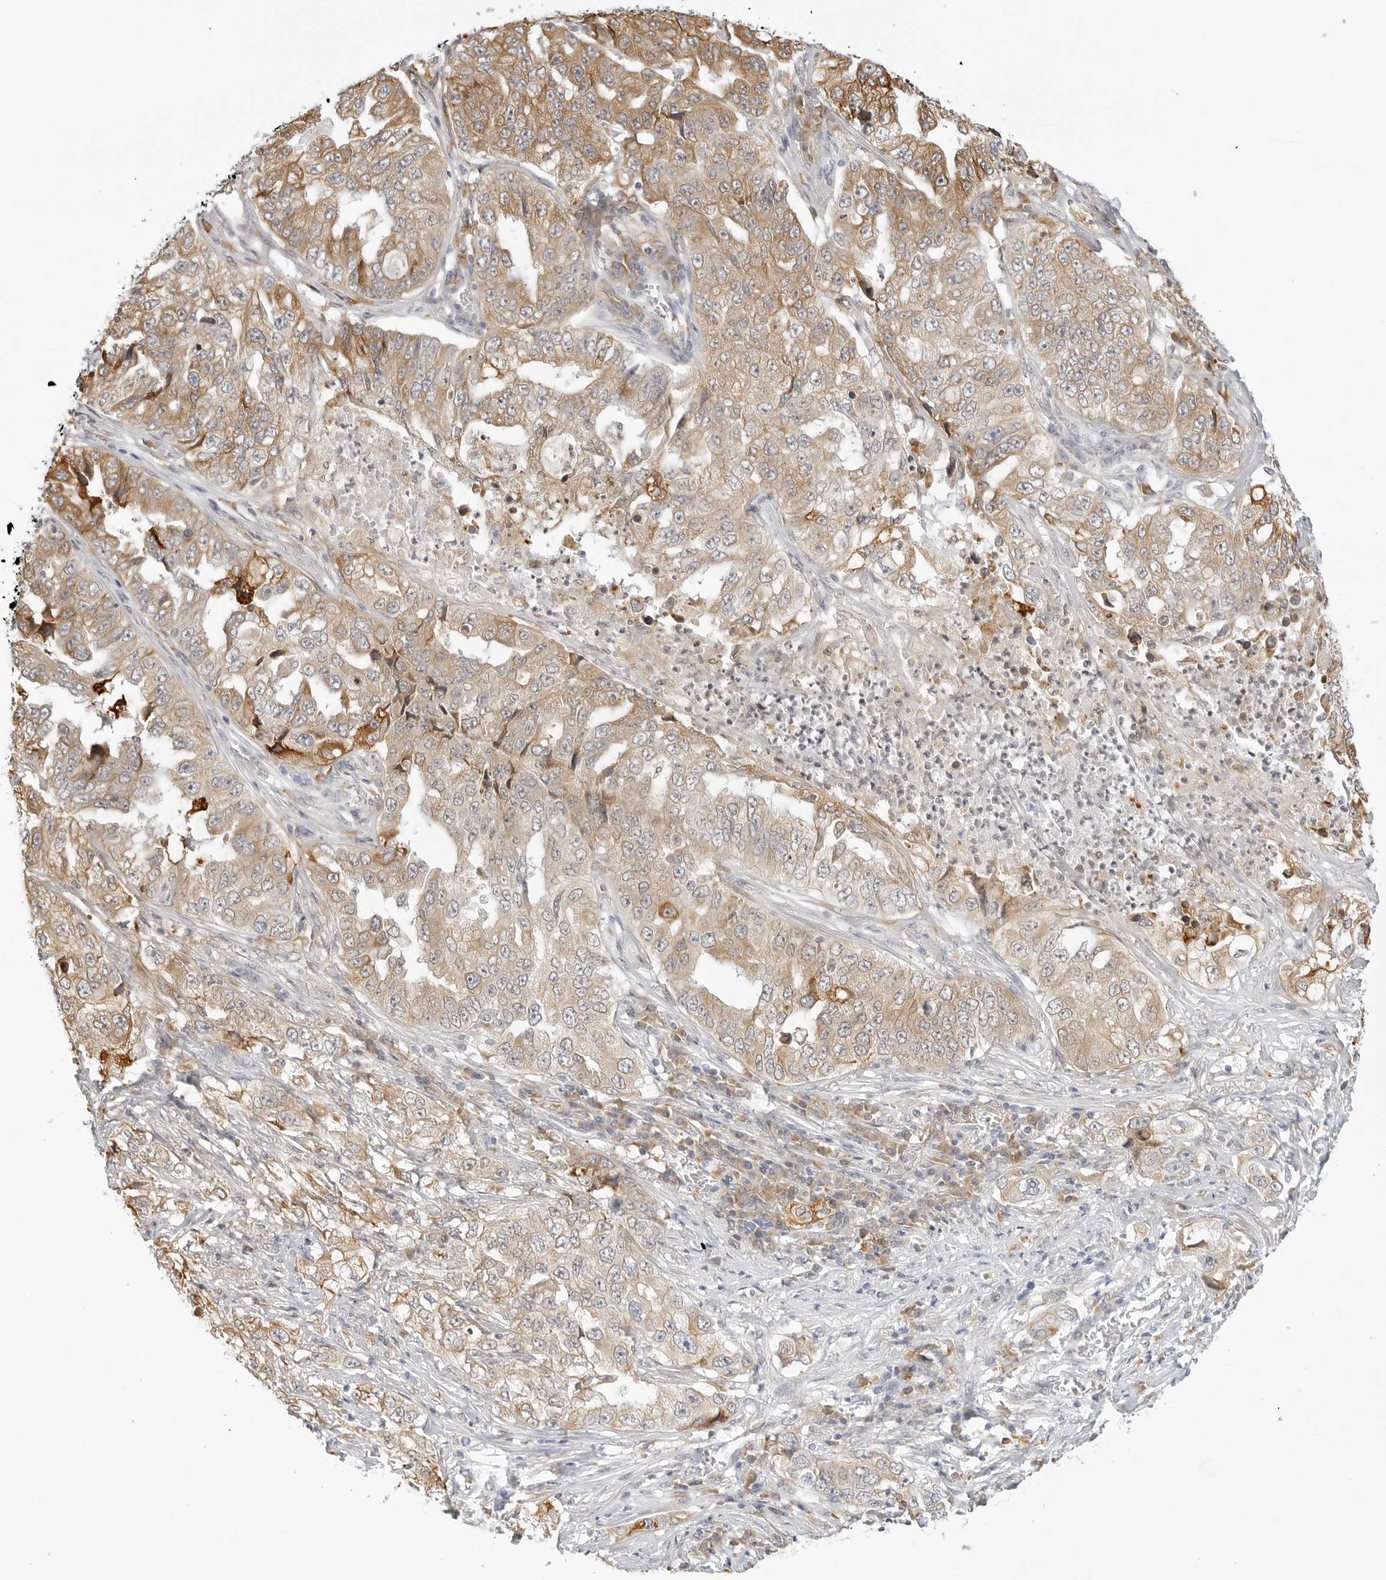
{"staining": {"intensity": "moderate", "quantity": ">75%", "location": "cytoplasmic/membranous"}, "tissue": "lung cancer", "cell_type": "Tumor cells", "image_type": "cancer", "snomed": [{"axis": "morphology", "description": "Adenocarcinoma, NOS"}, {"axis": "topography", "description": "Lung"}], "caption": "IHC of human lung cancer (adenocarcinoma) displays medium levels of moderate cytoplasmic/membranous positivity in approximately >75% of tumor cells.", "gene": "THEM4", "patient": {"sex": "female", "age": 51}}